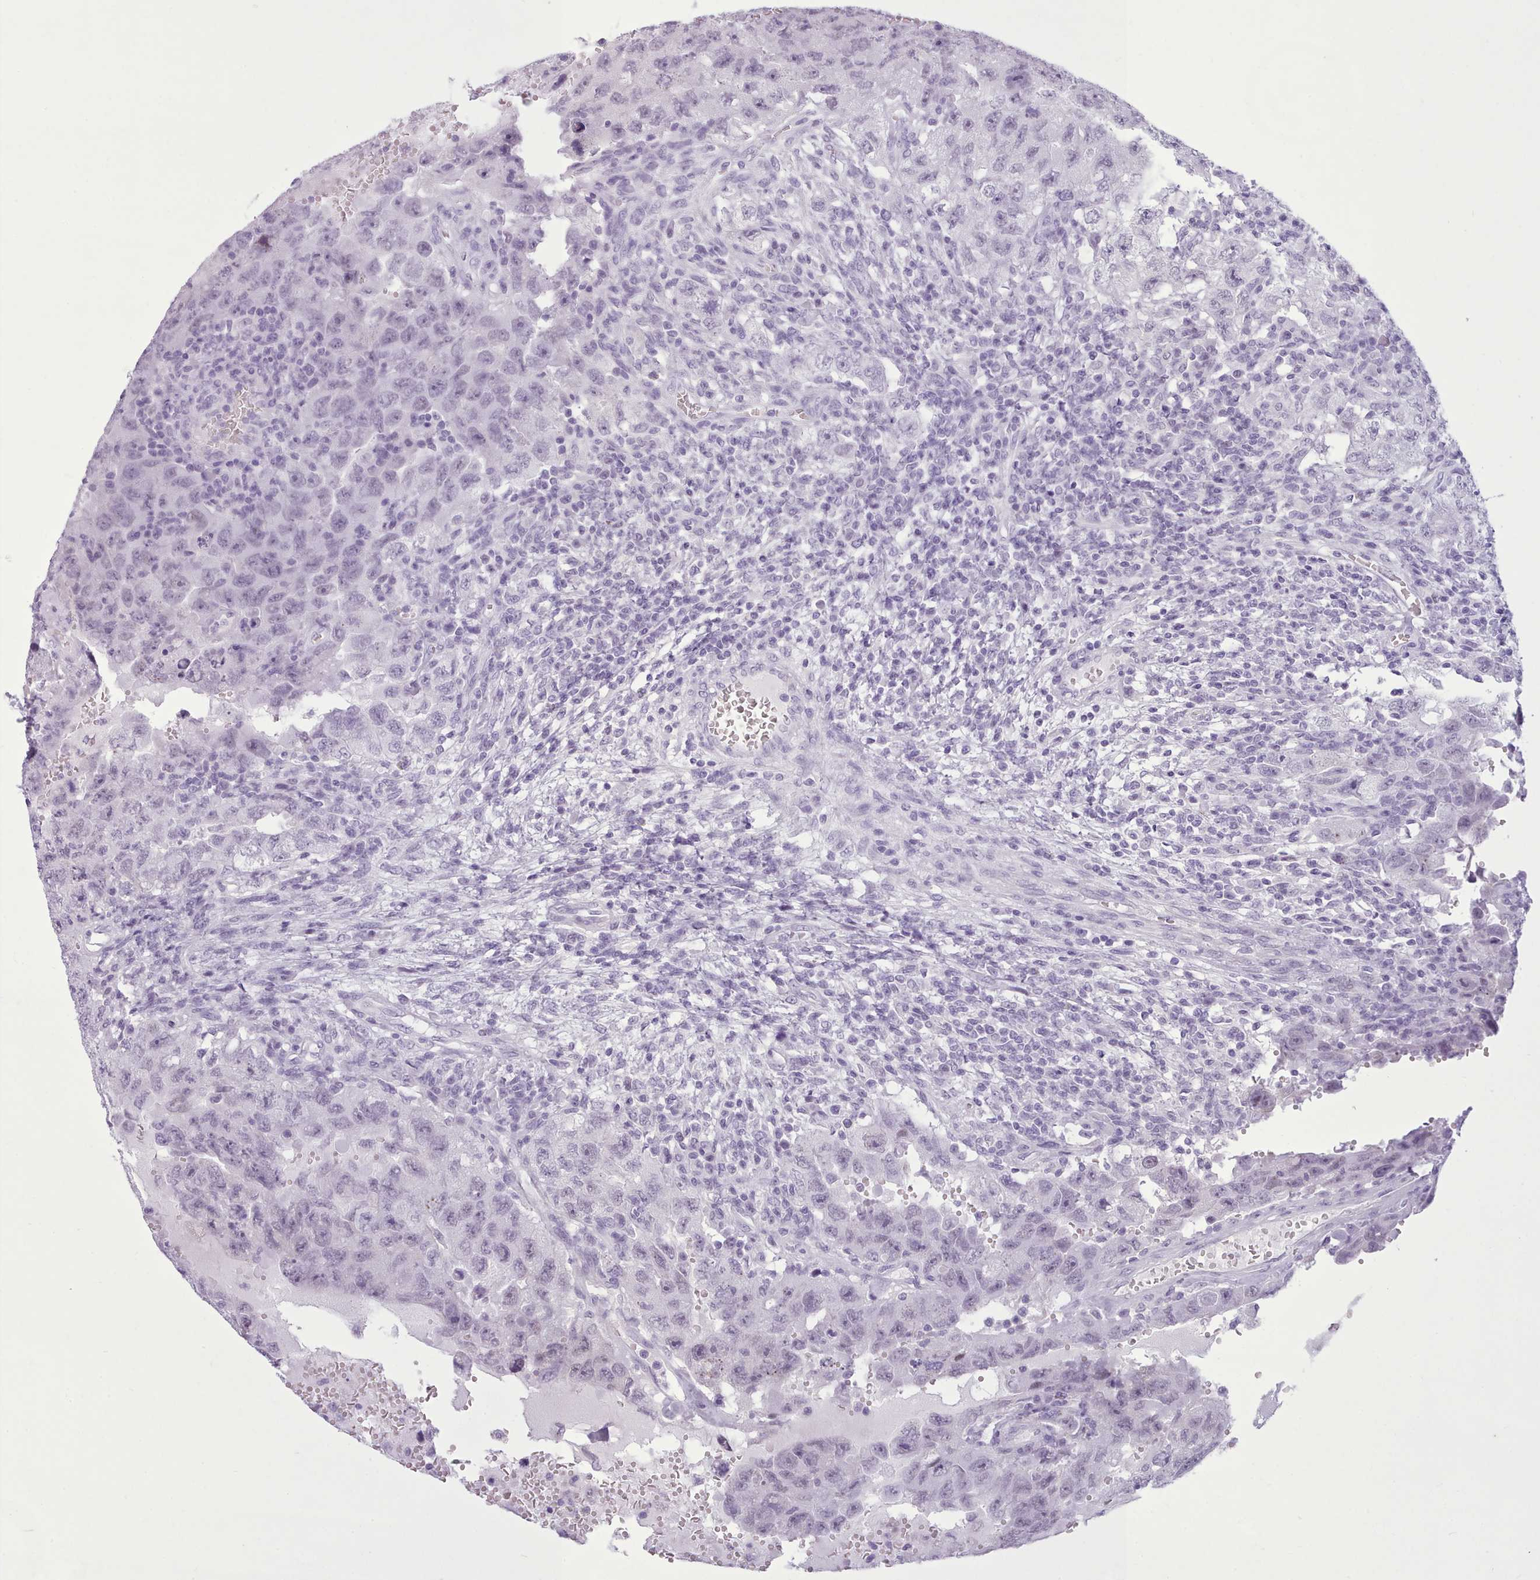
{"staining": {"intensity": "negative", "quantity": "none", "location": "none"}, "tissue": "testis cancer", "cell_type": "Tumor cells", "image_type": "cancer", "snomed": [{"axis": "morphology", "description": "Carcinoma, Embryonal, NOS"}, {"axis": "topography", "description": "Testis"}], "caption": "Immunohistochemistry (IHC) micrograph of neoplastic tissue: testis embryonal carcinoma stained with DAB reveals no significant protein positivity in tumor cells. (Brightfield microscopy of DAB (3,3'-diaminobenzidine) IHC at high magnification).", "gene": "FBXO48", "patient": {"sex": "male", "age": 26}}